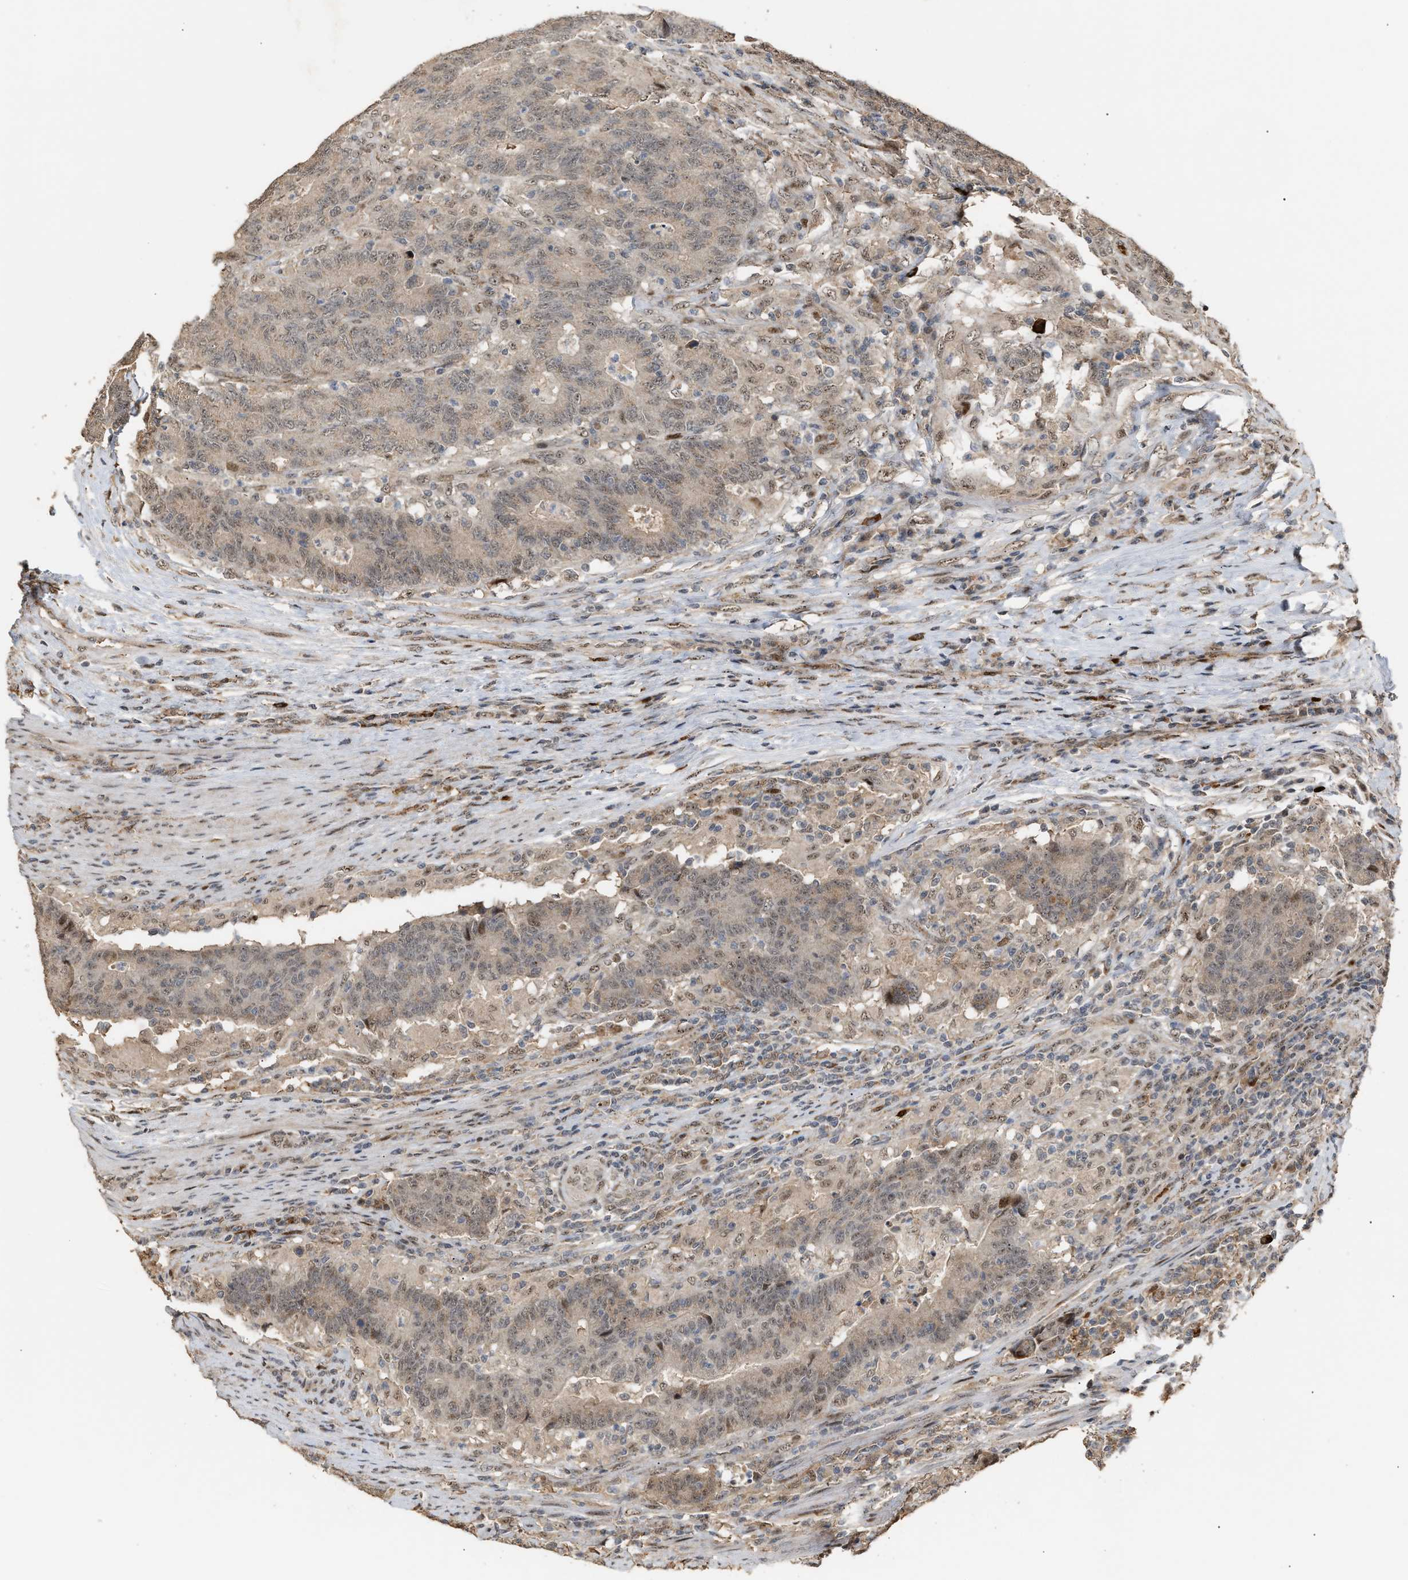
{"staining": {"intensity": "weak", "quantity": ">75%", "location": "cytoplasmic/membranous,nuclear"}, "tissue": "colorectal cancer", "cell_type": "Tumor cells", "image_type": "cancer", "snomed": [{"axis": "morphology", "description": "Normal tissue, NOS"}, {"axis": "morphology", "description": "Adenocarcinoma, NOS"}, {"axis": "topography", "description": "Colon"}], "caption": "Human colorectal cancer stained with a brown dye shows weak cytoplasmic/membranous and nuclear positive staining in about >75% of tumor cells.", "gene": "ZFAND5", "patient": {"sex": "female", "age": 75}}